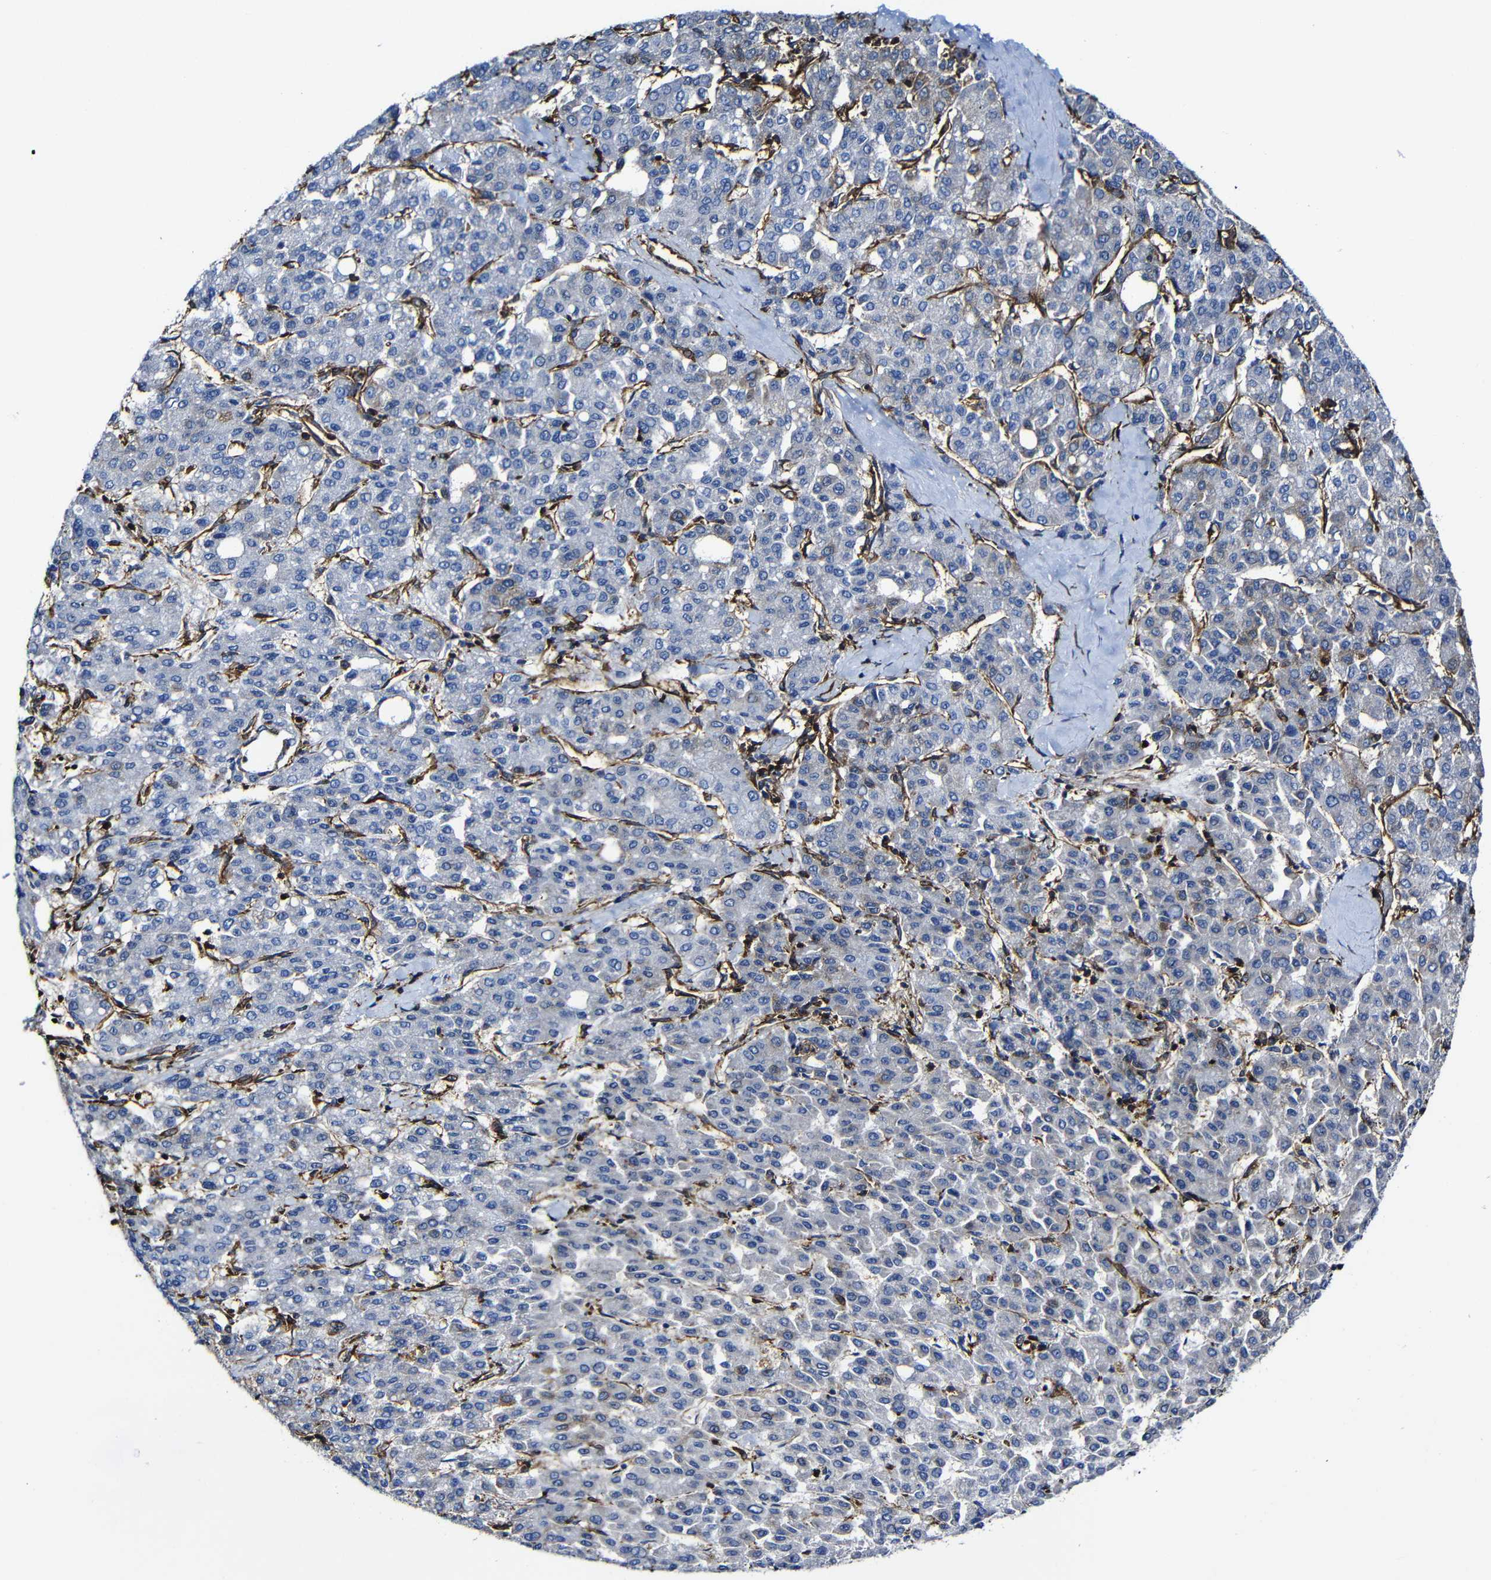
{"staining": {"intensity": "weak", "quantity": "<25%", "location": "cytoplasmic/membranous"}, "tissue": "liver cancer", "cell_type": "Tumor cells", "image_type": "cancer", "snomed": [{"axis": "morphology", "description": "Carcinoma, Hepatocellular, NOS"}, {"axis": "topography", "description": "Liver"}], "caption": "Liver cancer was stained to show a protein in brown. There is no significant staining in tumor cells.", "gene": "MSN", "patient": {"sex": "male", "age": 65}}